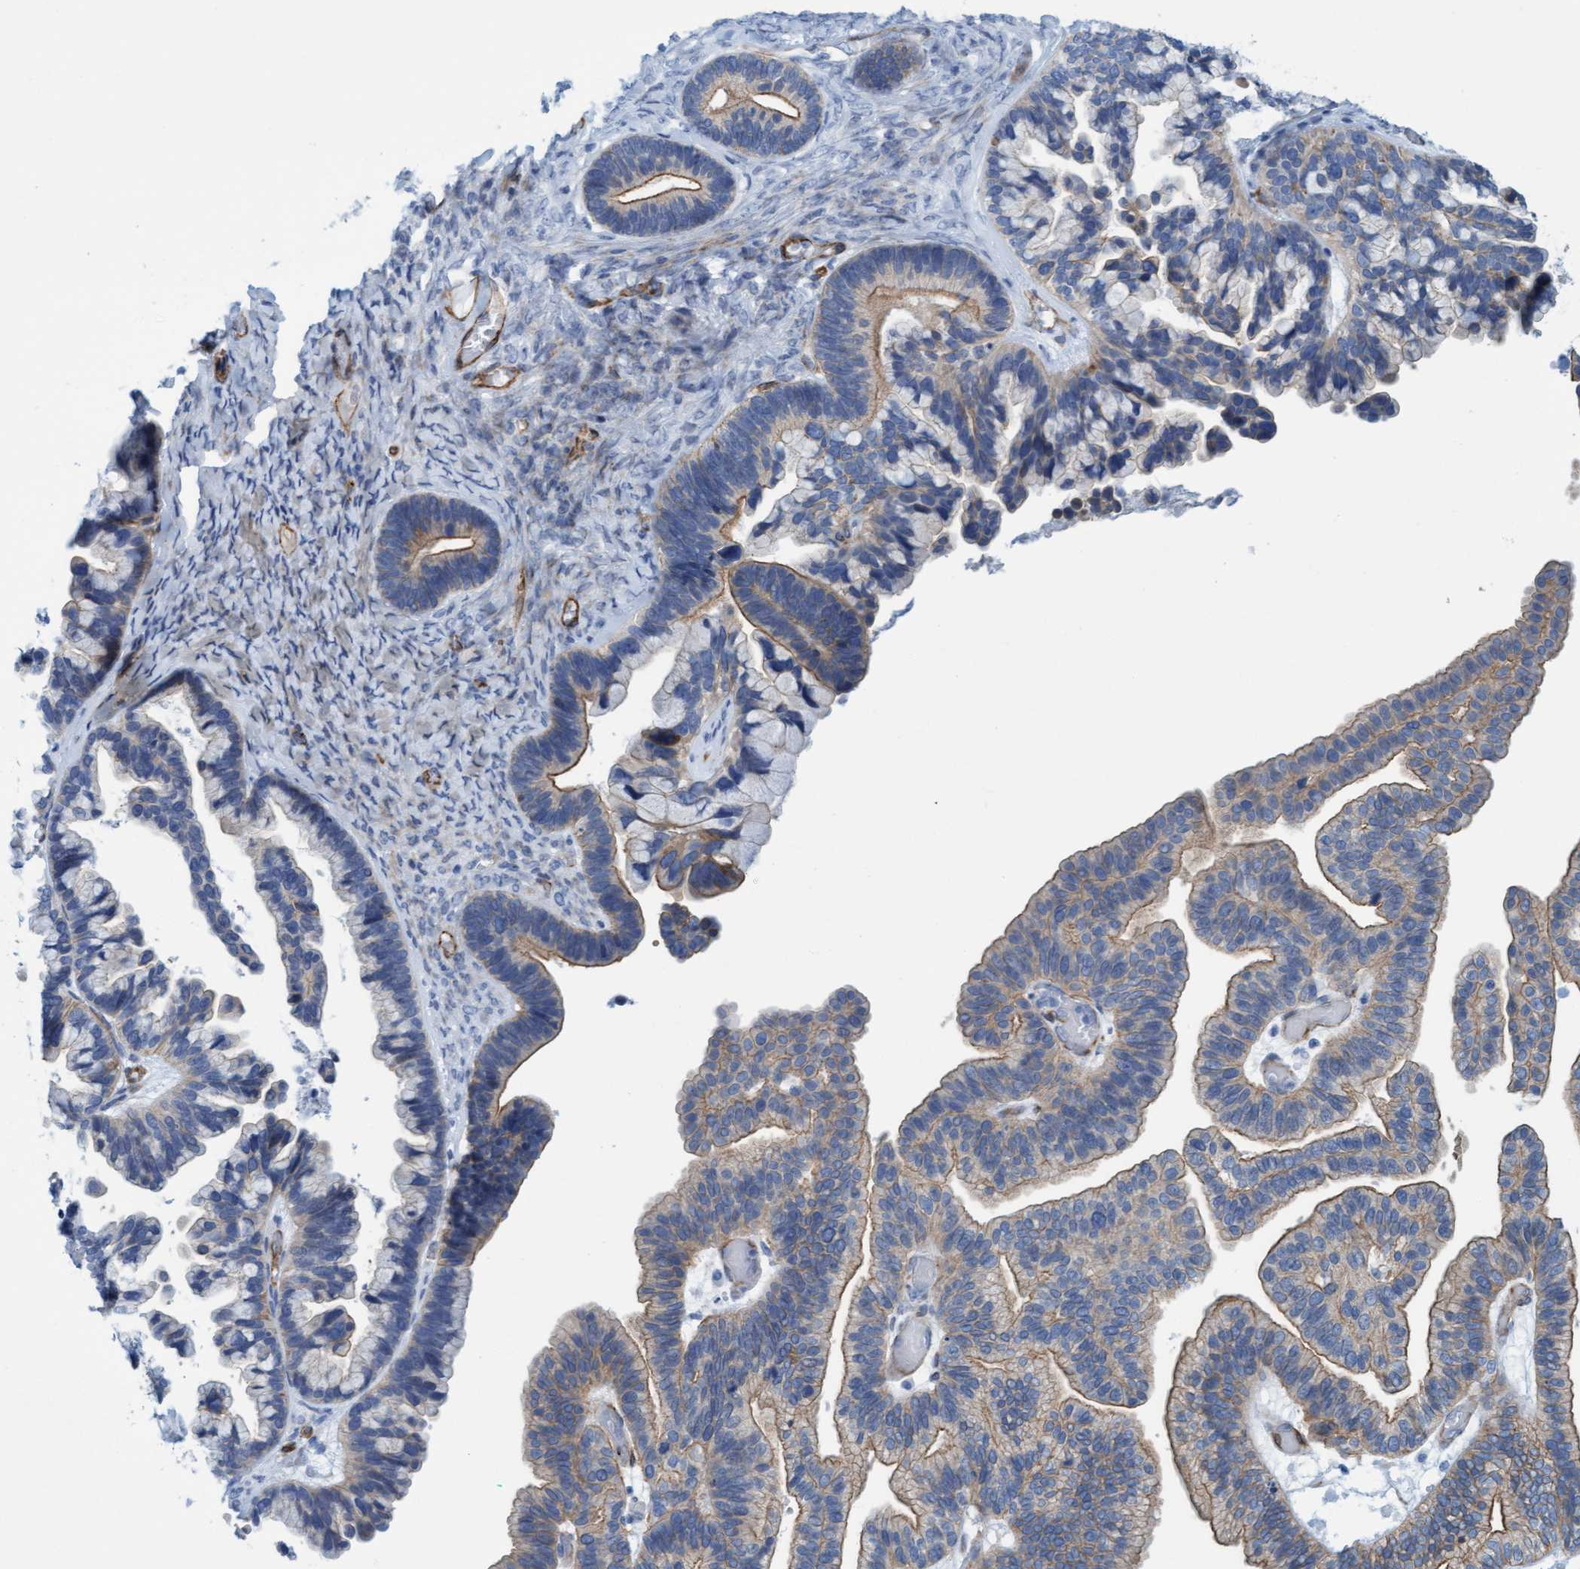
{"staining": {"intensity": "moderate", "quantity": "25%-75%", "location": "cytoplasmic/membranous"}, "tissue": "ovarian cancer", "cell_type": "Tumor cells", "image_type": "cancer", "snomed": [{"axis": "morphology", "description": "Cystadenocarcinoma, serous, NOS"}, {"axis": "topography", "description": "Ovary"}], "caption": "This image displays immunohistochemistry (IHC) staining of ovarian cancer (serous cystadenocarcinoma), with medium moderate cytoplasmic/membranous expression in approximately 25%-75% of tumor cells.", "gene": "MTFR1", "patient": {"sex": "female", "age": 56}}